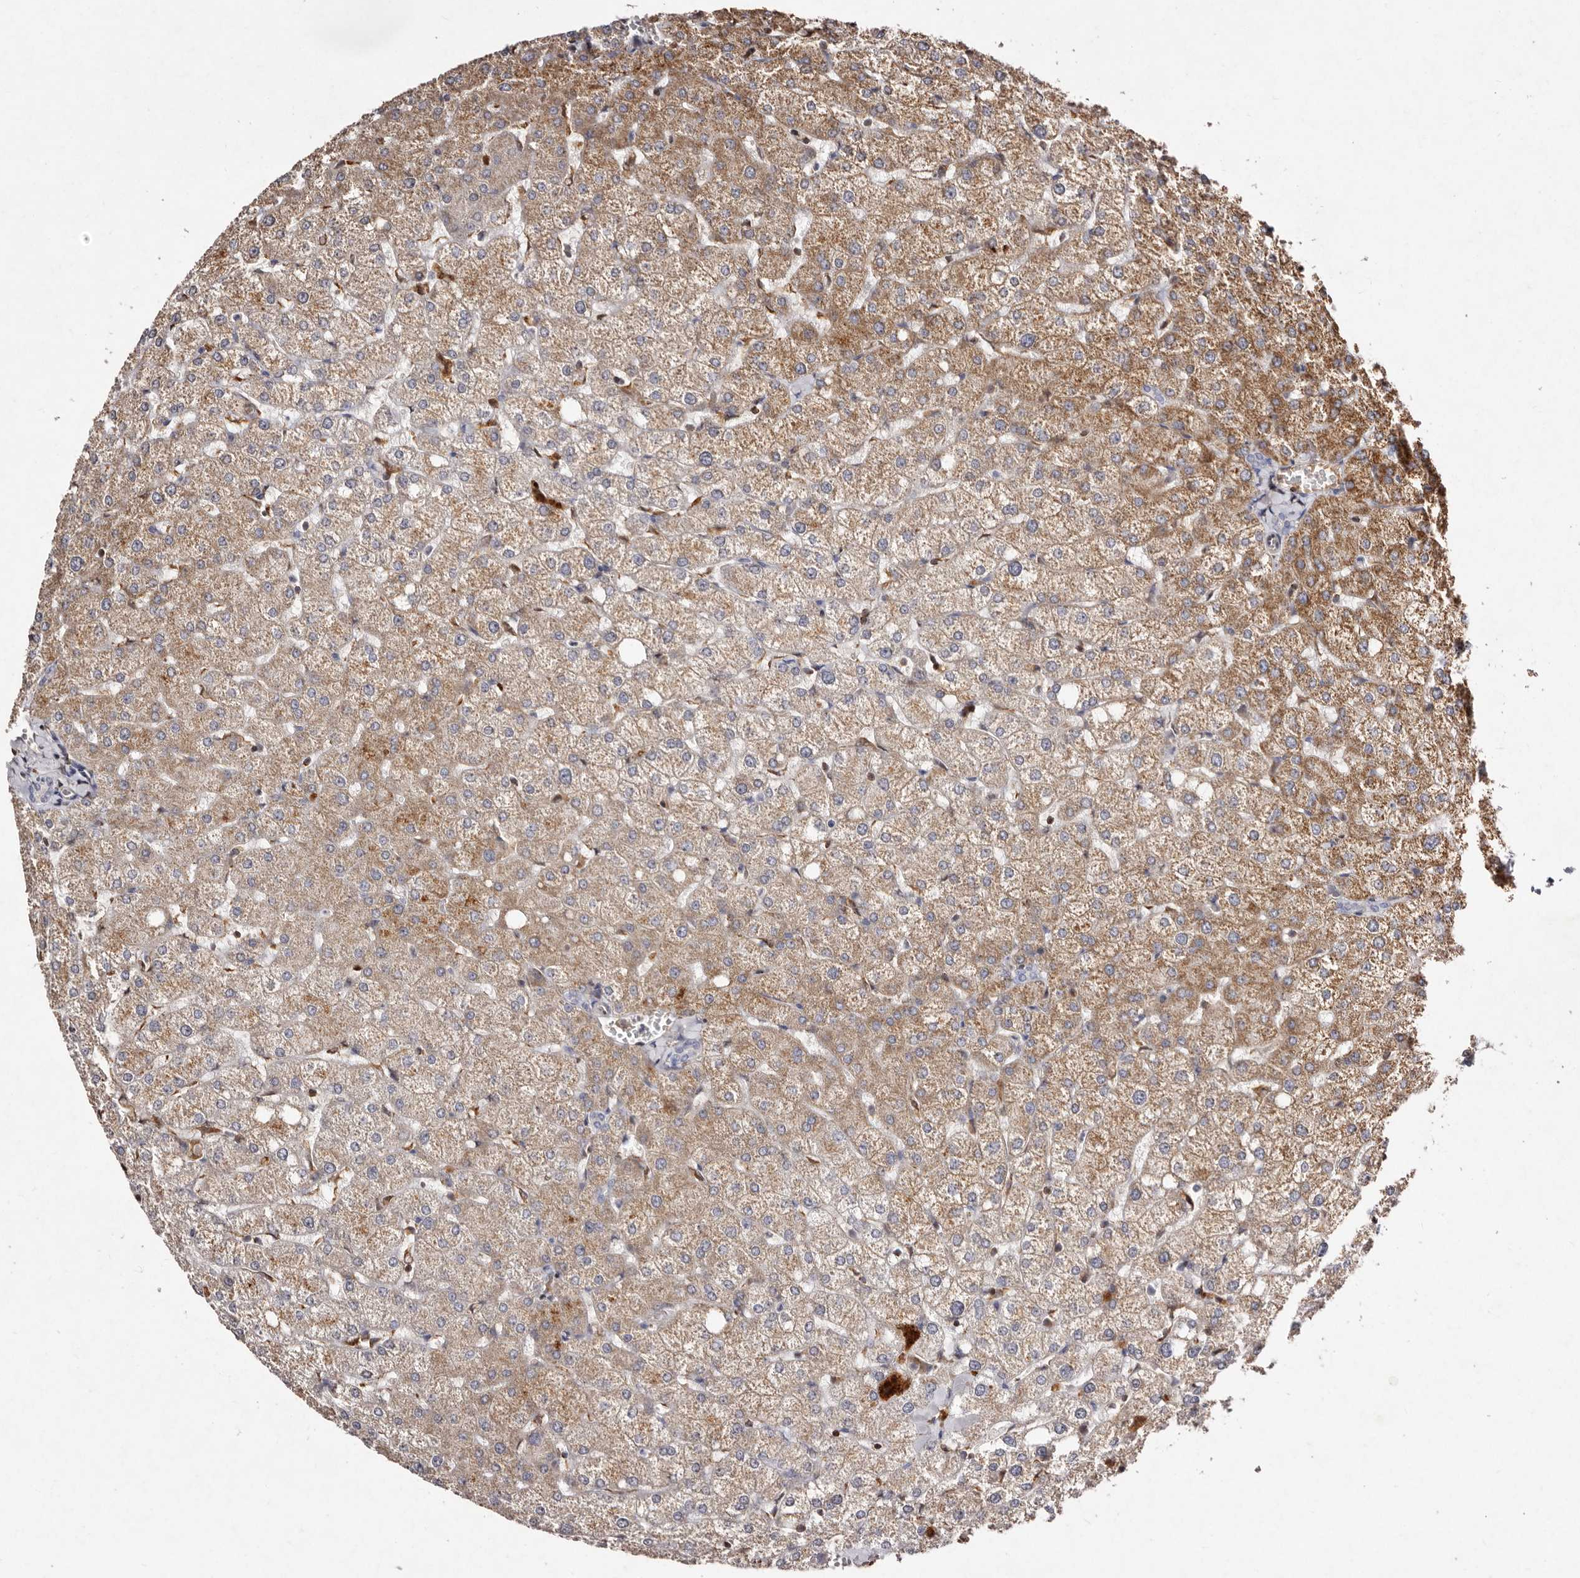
{"staining": {"intensity": "negative", "quantity": "none", "location": "none"}, "tissue": "liver", "cell_type": "Cholangiocytes", "image_type": "normal", "snomed": [{"axis": "morphology", "description": "Normal tissue, NOS"}, {"axis": "topography", "description": "Liver"}], "caption": "IHC histopathology image of normal human liver stained for a protein (brown), which reveals no staining in cholangiocytes. Nuclei are stained in blue.", "gene": "GIMAP4", "patient": {"sex": "female", "age": 54}}